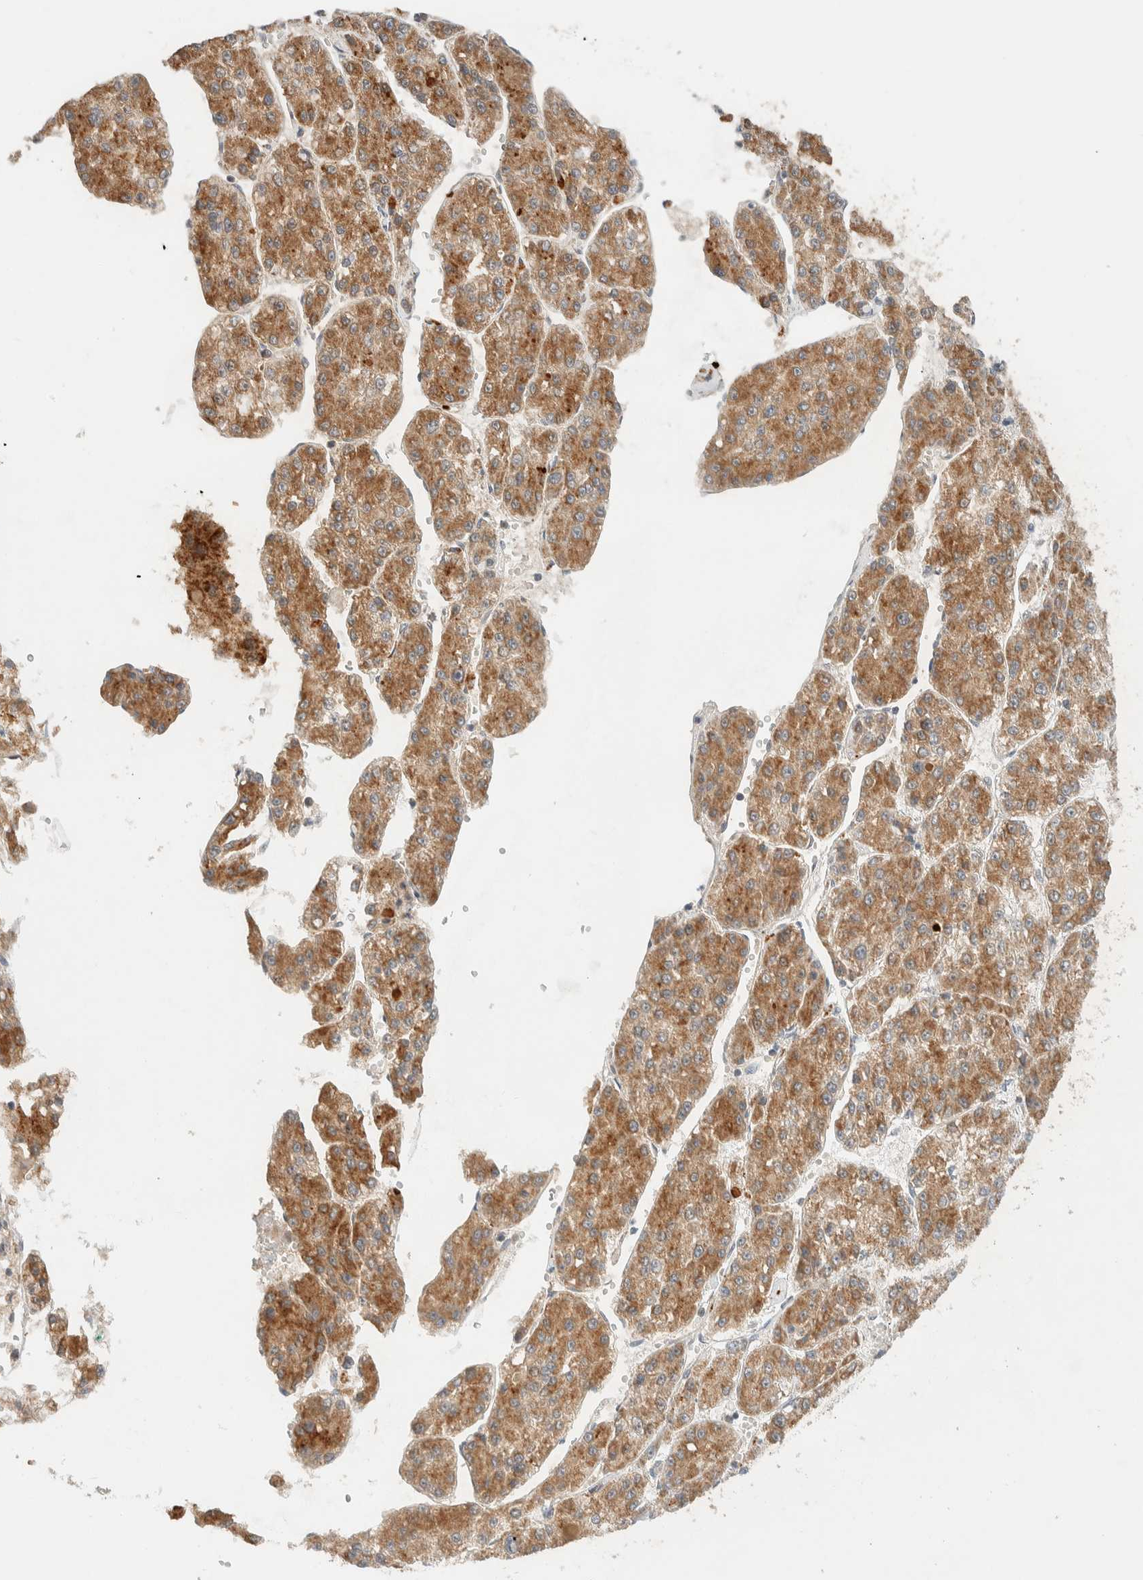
{"staining": {"intensity": "moderate", "quantity": ">75%", "location": "cytoplasmic/membranous"}, "tissue": "liver cancer", "cell_type": "Tumor cells", "image_type": "cancer", "snomed": [{"axis": "morphology", "description": "Carcinoma, Hepatocellular, NOS"}, {"axis": "topography", "description": "Liver"}], "caption": "Immunohistochemistry (IHC) of liver hepatocellular carcinoma demonstrates medium levels of moderate cytoplasmic/membranous positivity in approximately >75% of tumor cells.", "gene": "MRPL41", "patient": {"sex": "female", "age": 73}}